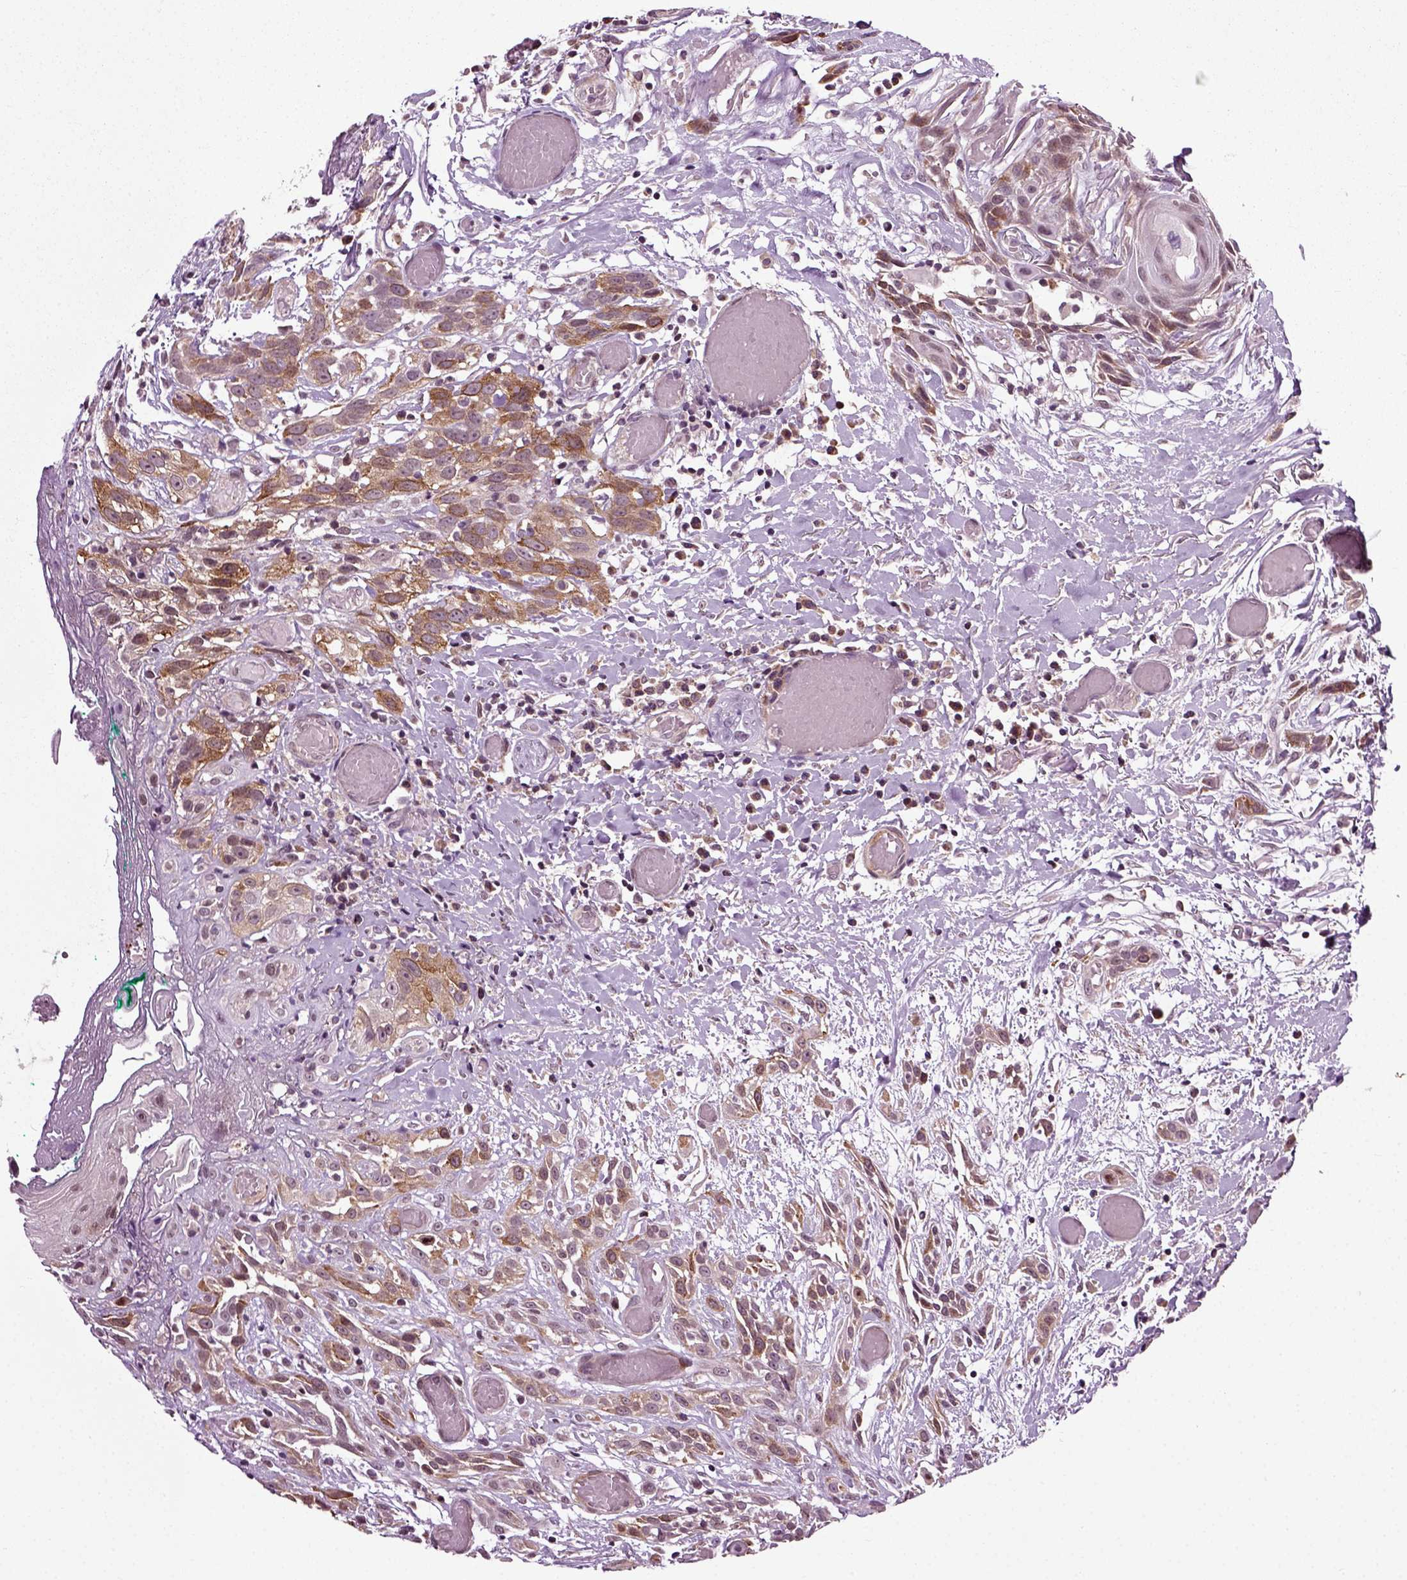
{"staining": {"intensity": "moderate", "quantity": ">75%", "location": "cytoplasmic/membranous"}, "tissue": "head and neck cancer", "cell_type": "Tumor cells", "image_type": "cancer", "snomed": [{"axis": "morphology", "description": "Normal tissue, NOS"}, {"axis": "morphology", "description": "Squamous cell carcinoma, NOS"}, {"axis": "topography", "description": "Oral tissue"}, {"axis": "topography", "description": "Salivary gland"}, {"axis": "topography", "description": "Head-Neck"}], "caption": "Head and neck squamous cell carcinoma stained with a protein marker reveals moderate staining in tumor cells.", "gene": "KNSTRN", "patient": {"sex": "female", "age": 62}}